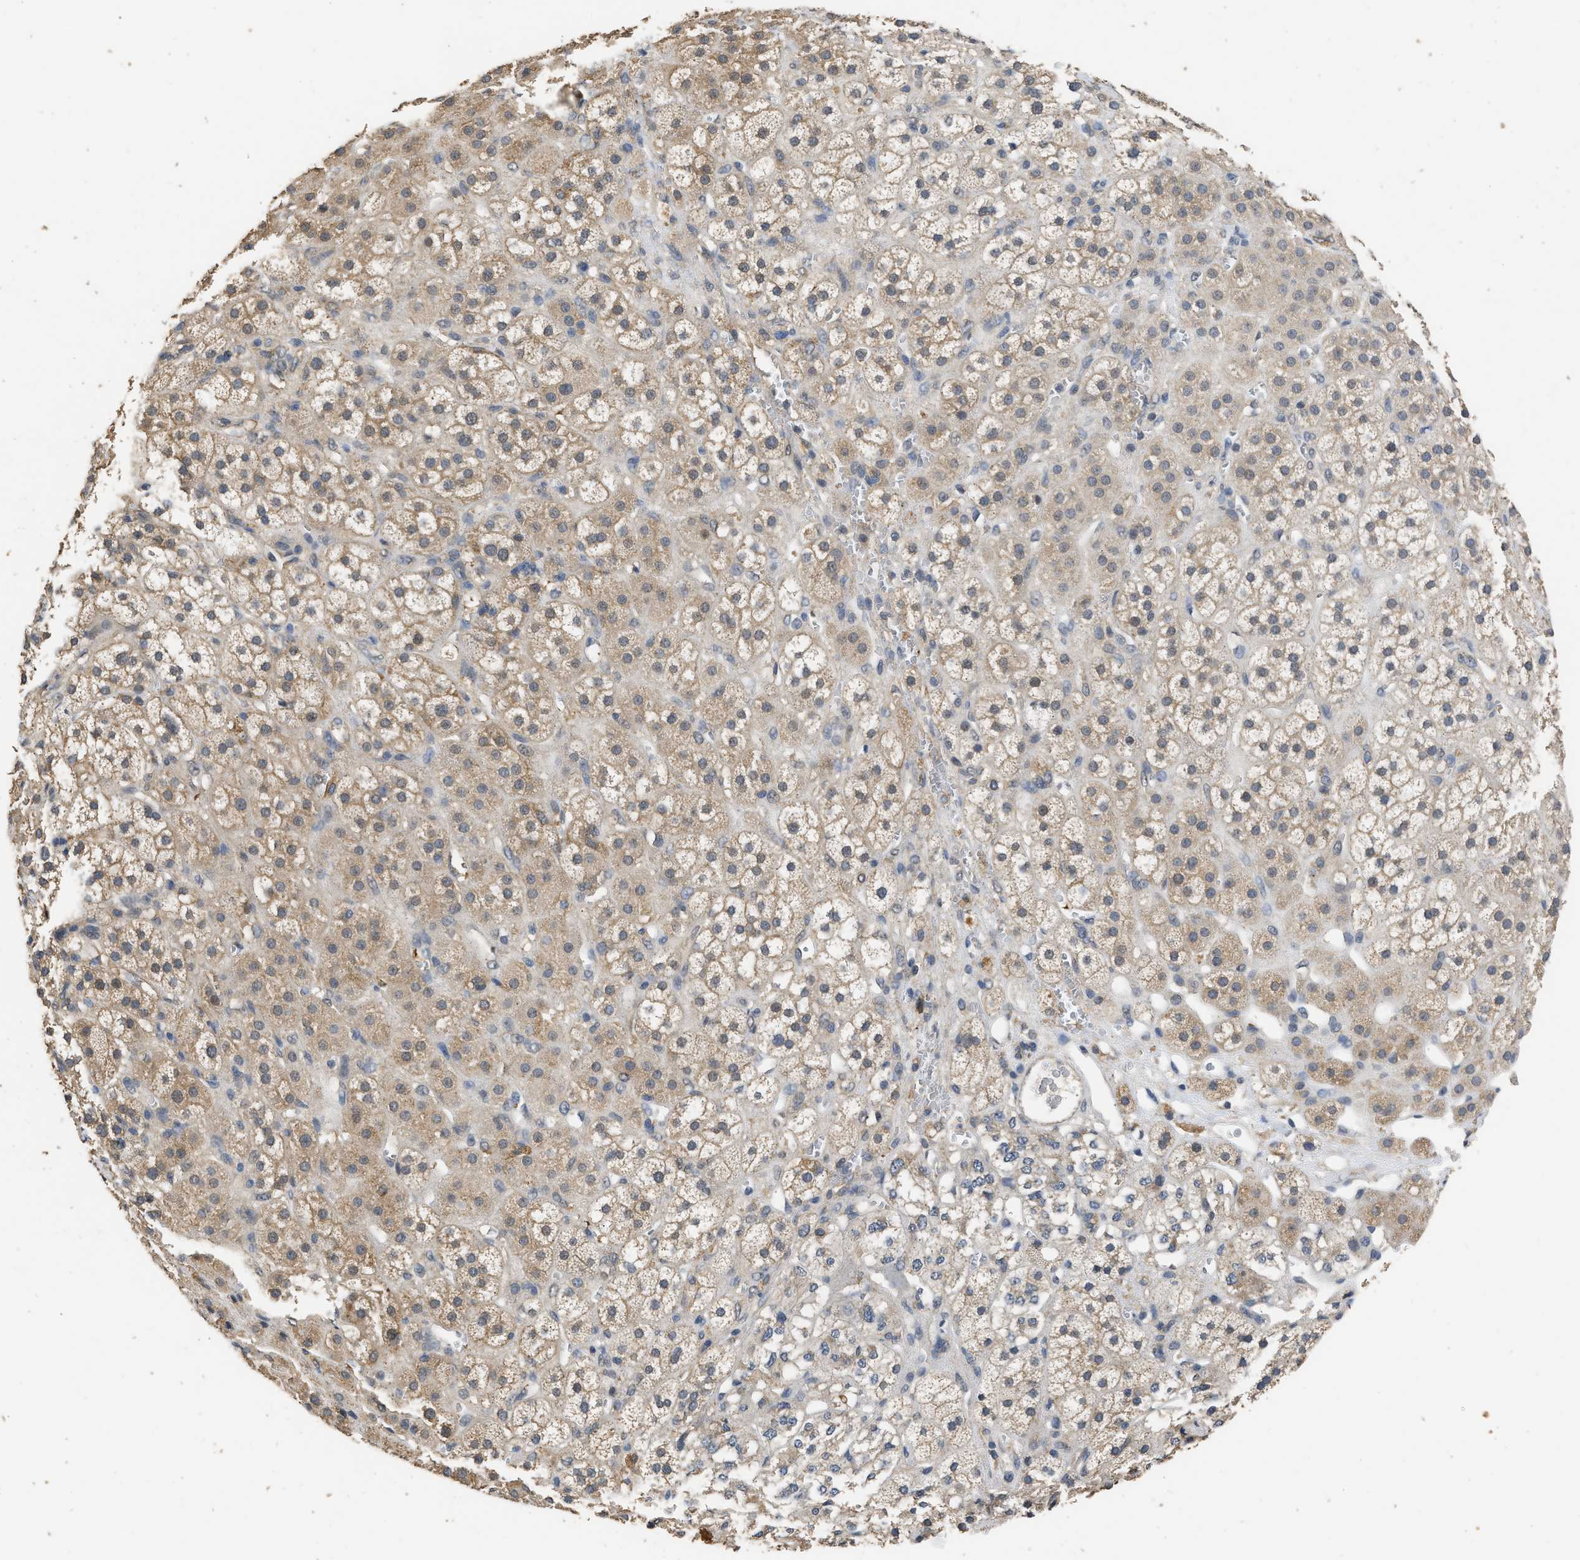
{"staining": {"intensity": "moderate", "quantity": ">75%", "location": "cytoplasmic/membranous"}, "tissue": "adrenal gland", "cell_type": "Glandular cells", "image_type": "normal", "snomed": [{"axis": "morphology", "description": "Normal tissue, NOS"}, {"axis": "topography", "description": "Adrenal gland"}], "caption": "A high-resolution micrograph shows immunohistochemistry (IHC) staining of normal adrenal gland, which demonstrates moderate cytoplasmic/membranous positivity in approximately >75% of glandular cells. Nuclei are stained in blue.", "gene": "SPINT2", "patient": {"sex": "male", "age": 56}}